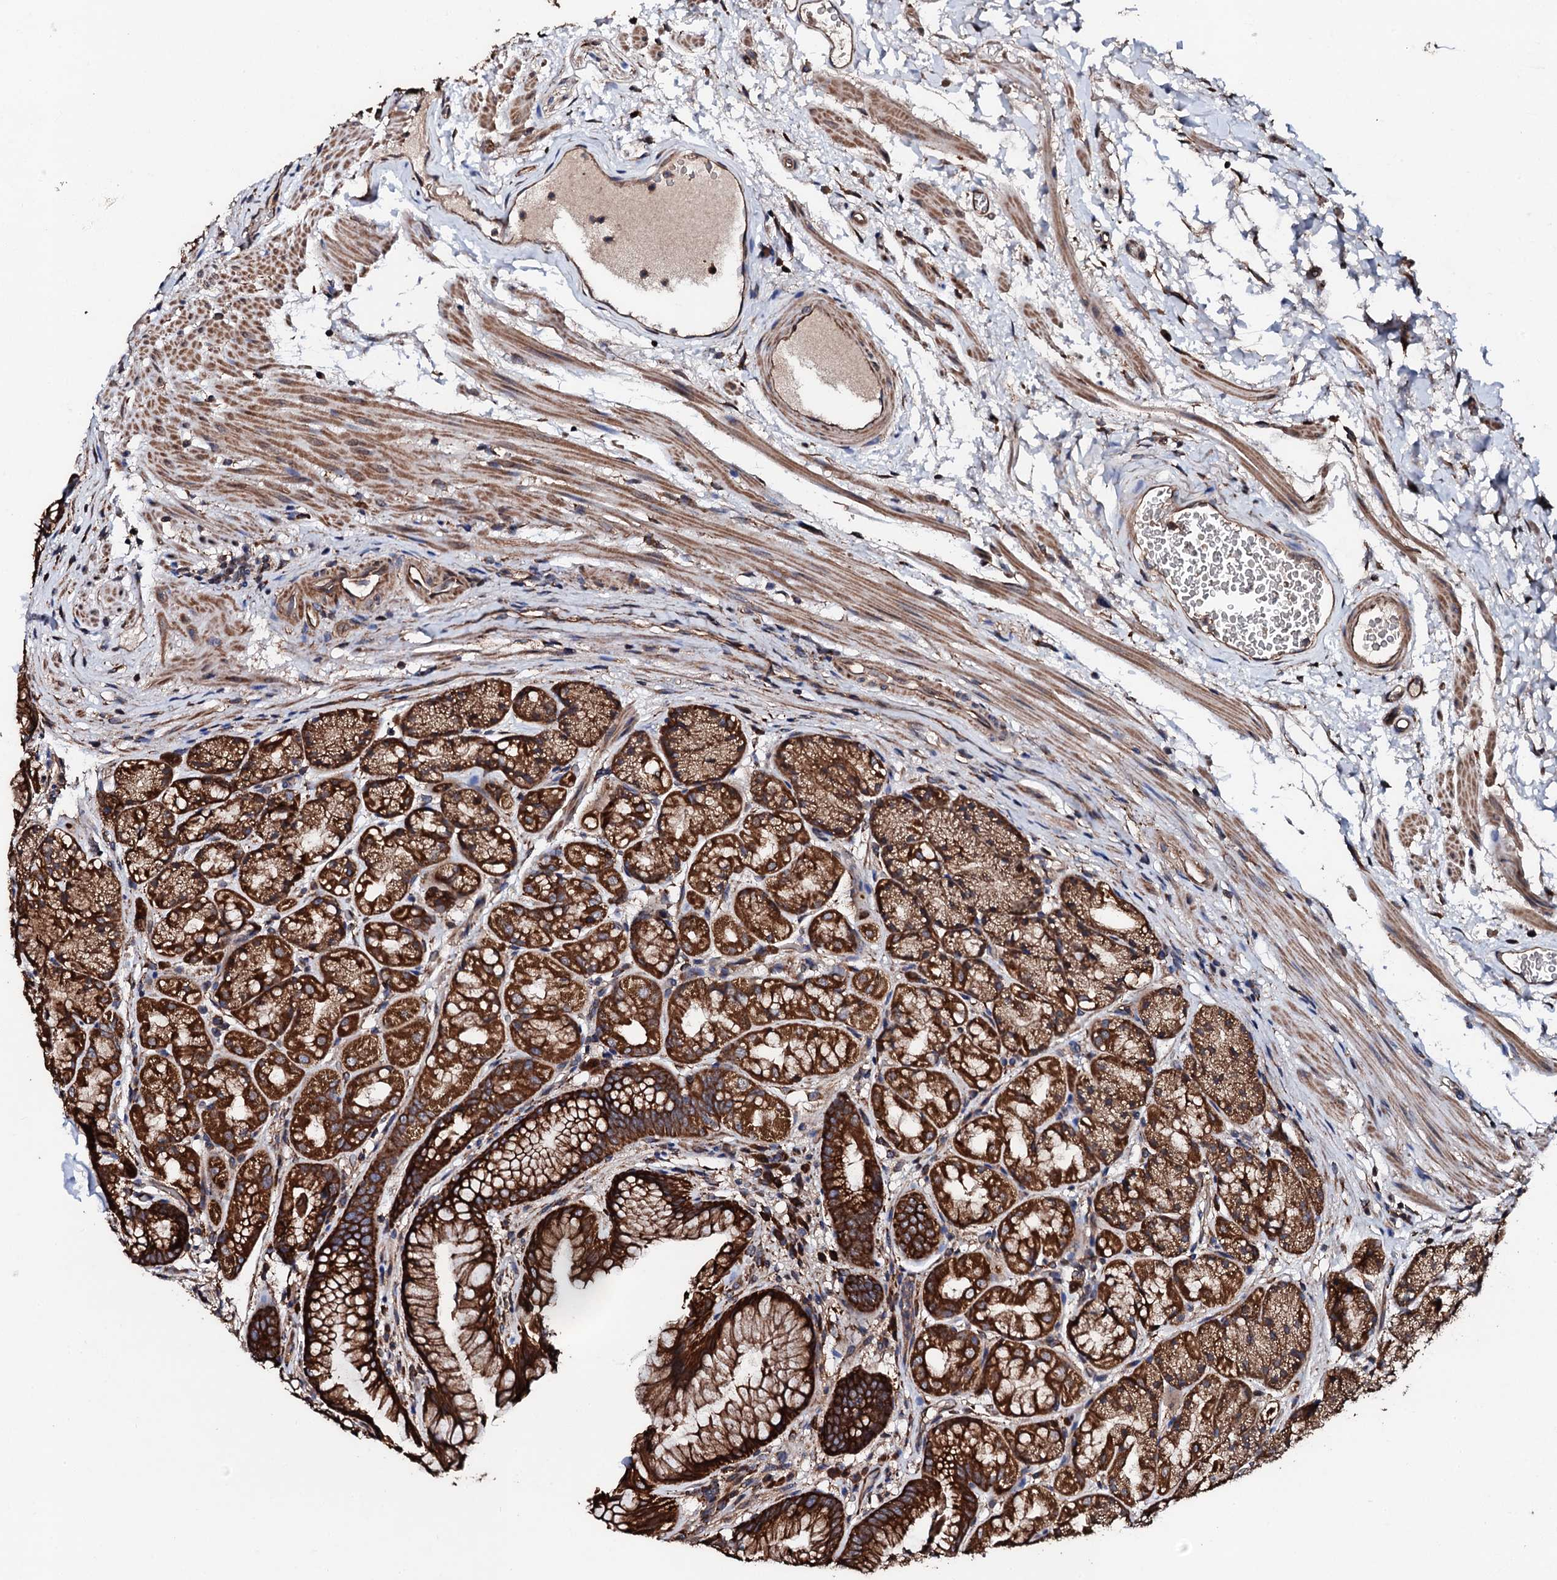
{"staining": {"intensity": "strong", "quantity": ">75%", "location": "cytoplasmic/membranous"}, "tissue": "stomach", "cell_type": "Glandular cells", "image_type": "normal", "snomed": [{"axis": "morphology", "description": "Normal tissue, NOS"}, {"axis": "topography", "description": "Stomach"}], "caption": "Stomach stained with a brown dye exhibits strong cytoplasmic/membranous positive staining in about >75% of glandular cells.", "gene": "CKAP5", "patient": {"sex": "male", "age": 63}}